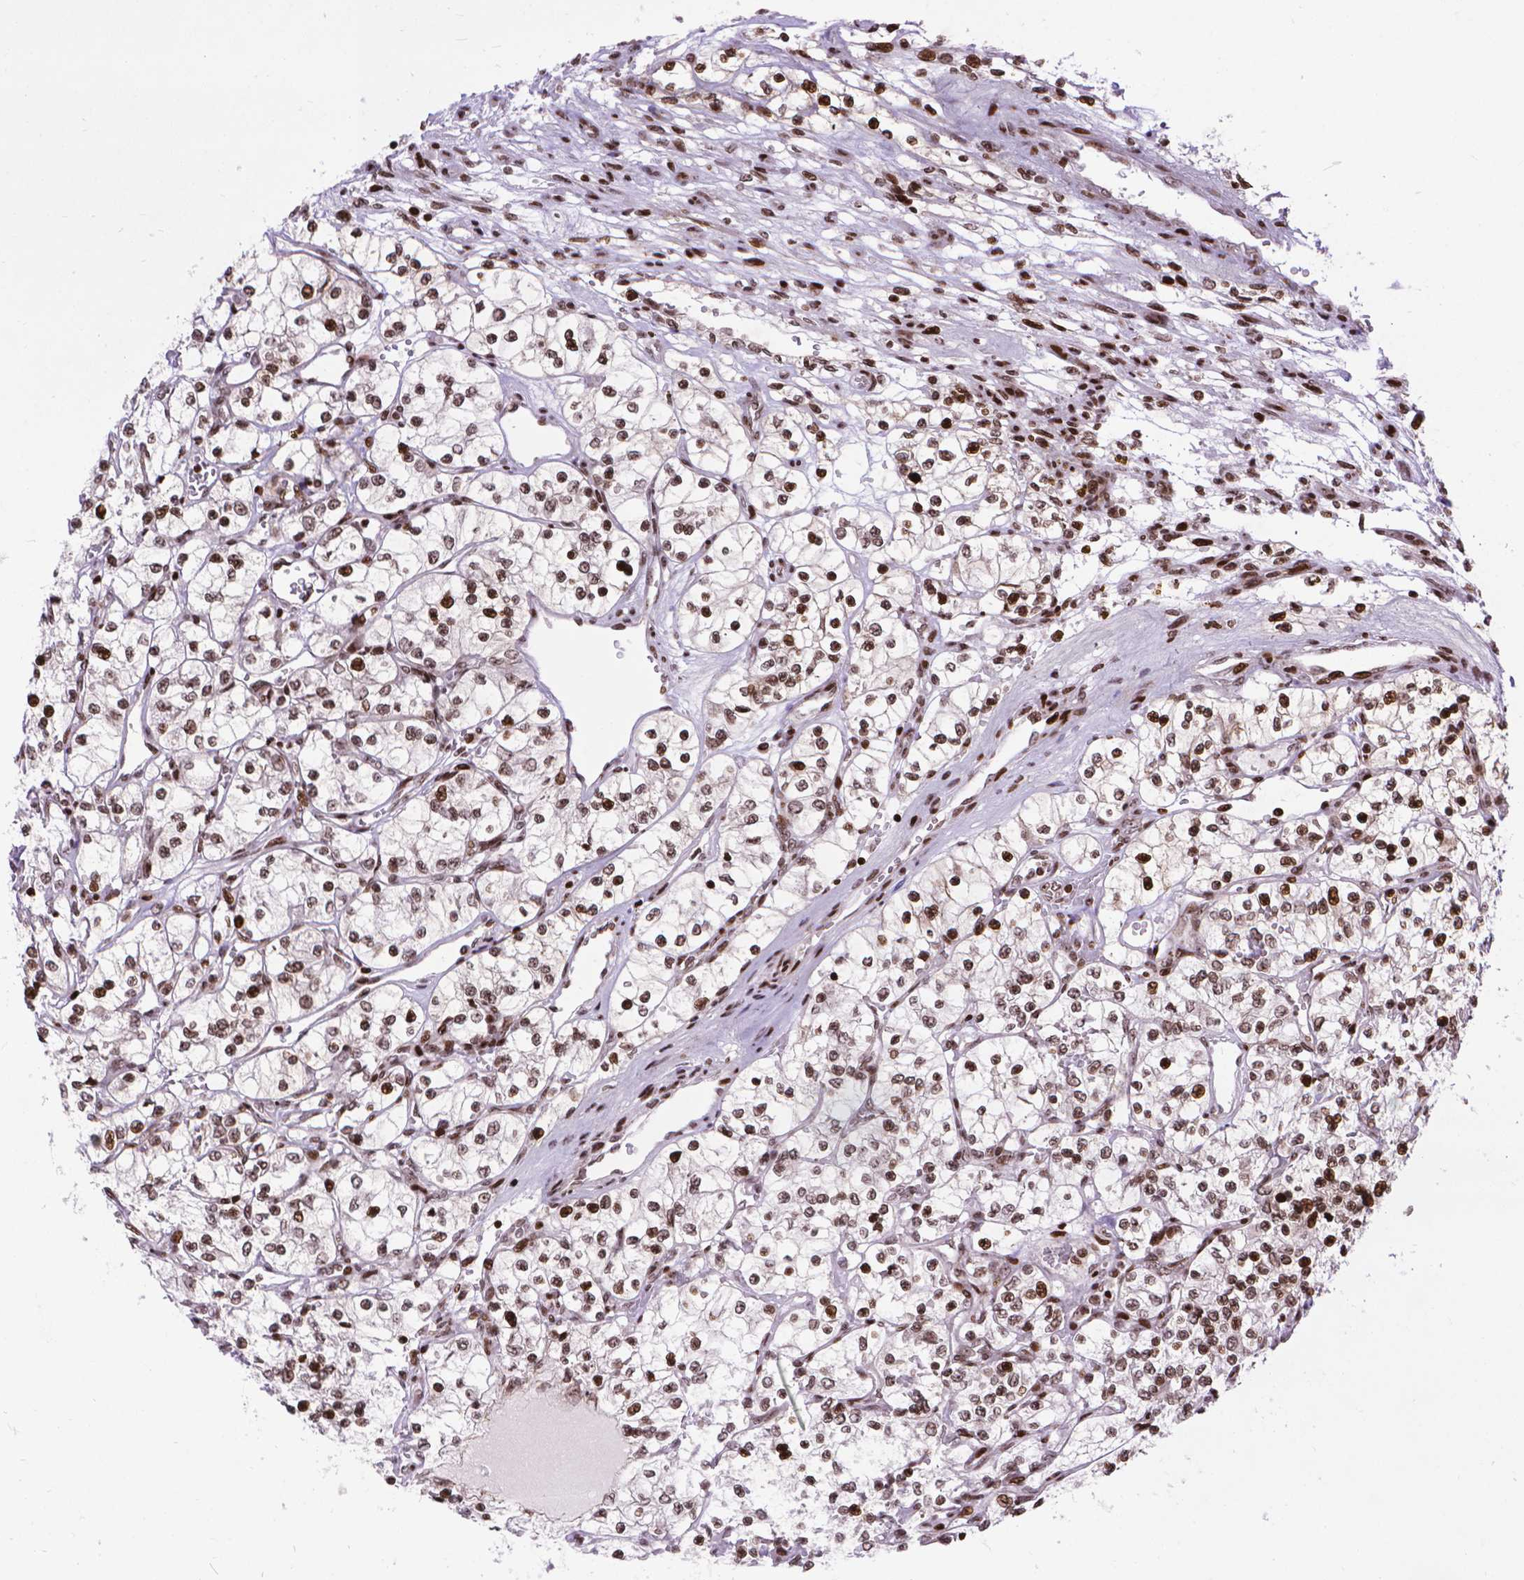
{"staining": {"intensity": "strong", "quantity": "25%-75%", "location": "nuclear"}, "tissue": "renal cancer", "cell_type": "Tumor cells", "image_type": "cancer", "snomed": [{"axis": "morphology", "description": "Adenocarcinoma, NOS"}, {"axis": "topography", "description": "Kidney"}], "caption": "The photomicrograph displays immunohistochemical staining of adenocarcinoma (renal). There is strong nuclear positivity is identified in about 25%-75% of tumor cells. The staining was performed using DAB (3,3'-diaminobenzidine) to visualize the protein expression in brown, while the nuclei were stained in blue with hematoxylin (Magnification: 20x).", "gene": "AMER1", "patient": {"sex": "female", "age": 69}}